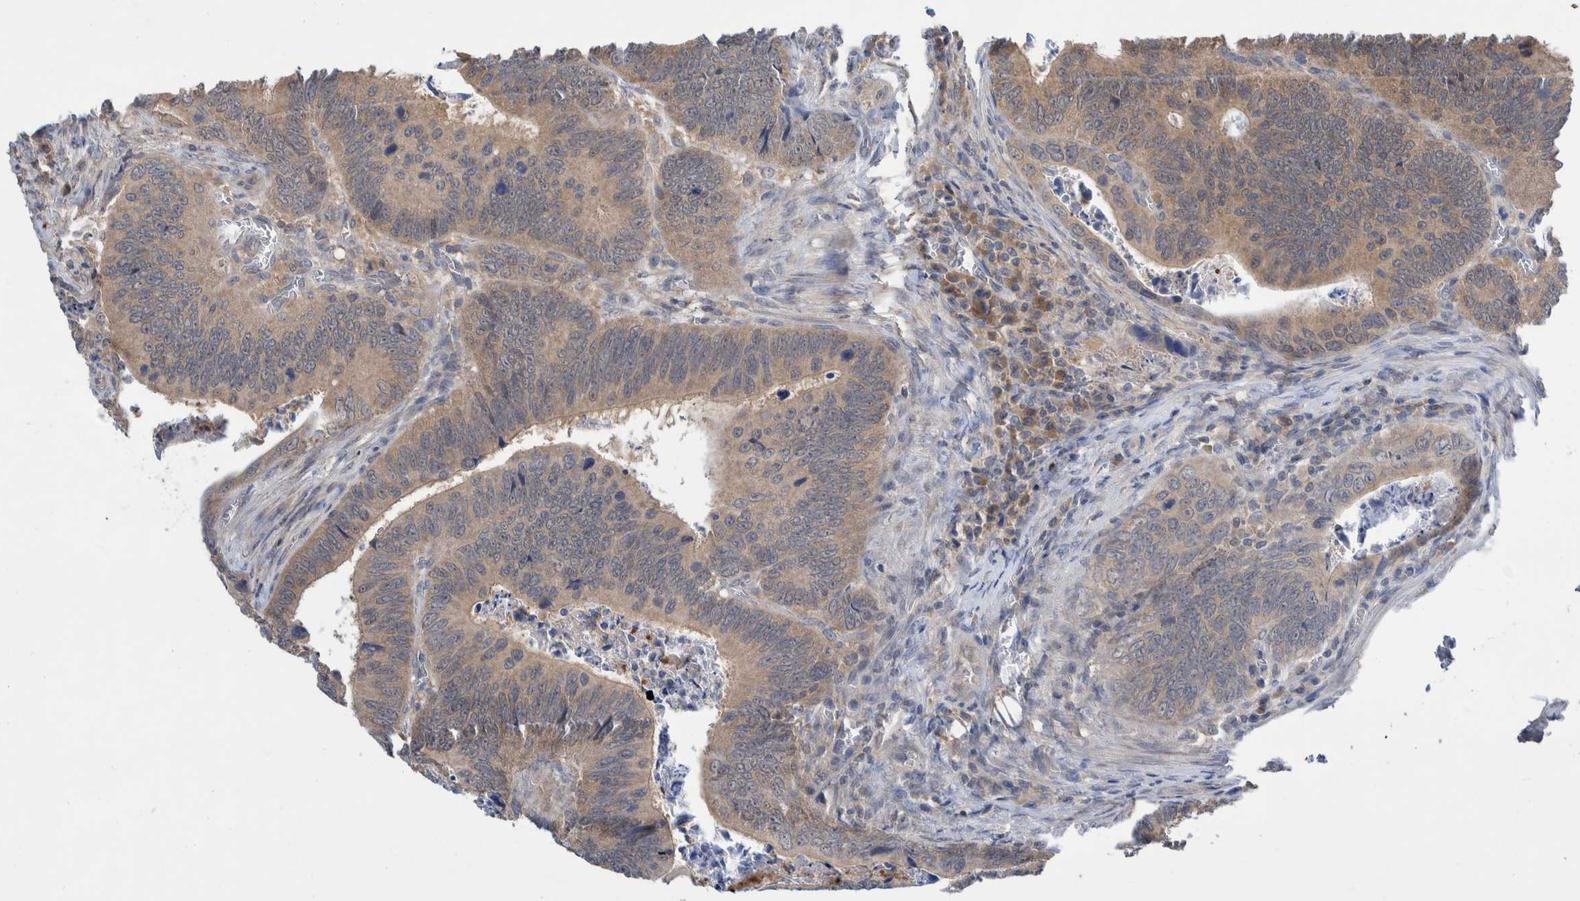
{"staining": {"intensity": "weak", "quantity": ">75%", "location": "cytoplasmic/membranous"}, "tissue": "colorectal cancer", "cell_type": "Tumor cells", "image_type": "cancer", "snomed": [{"axis": "morphology", "description": "Inflammation, NOS"}, {"axis": "morphology", "description": "Adenocarcinoma, NOS"}, {"axis": "topography", "description": "Colon"}], "caption": "The immunohistochemical stain highlights weak cytoplasmic/membranous expression in tumor cells of adenocarcinoma (colorectal) tissue.", "gene": "PLPBP", "patient": {"sex": "male", "age": 72}}